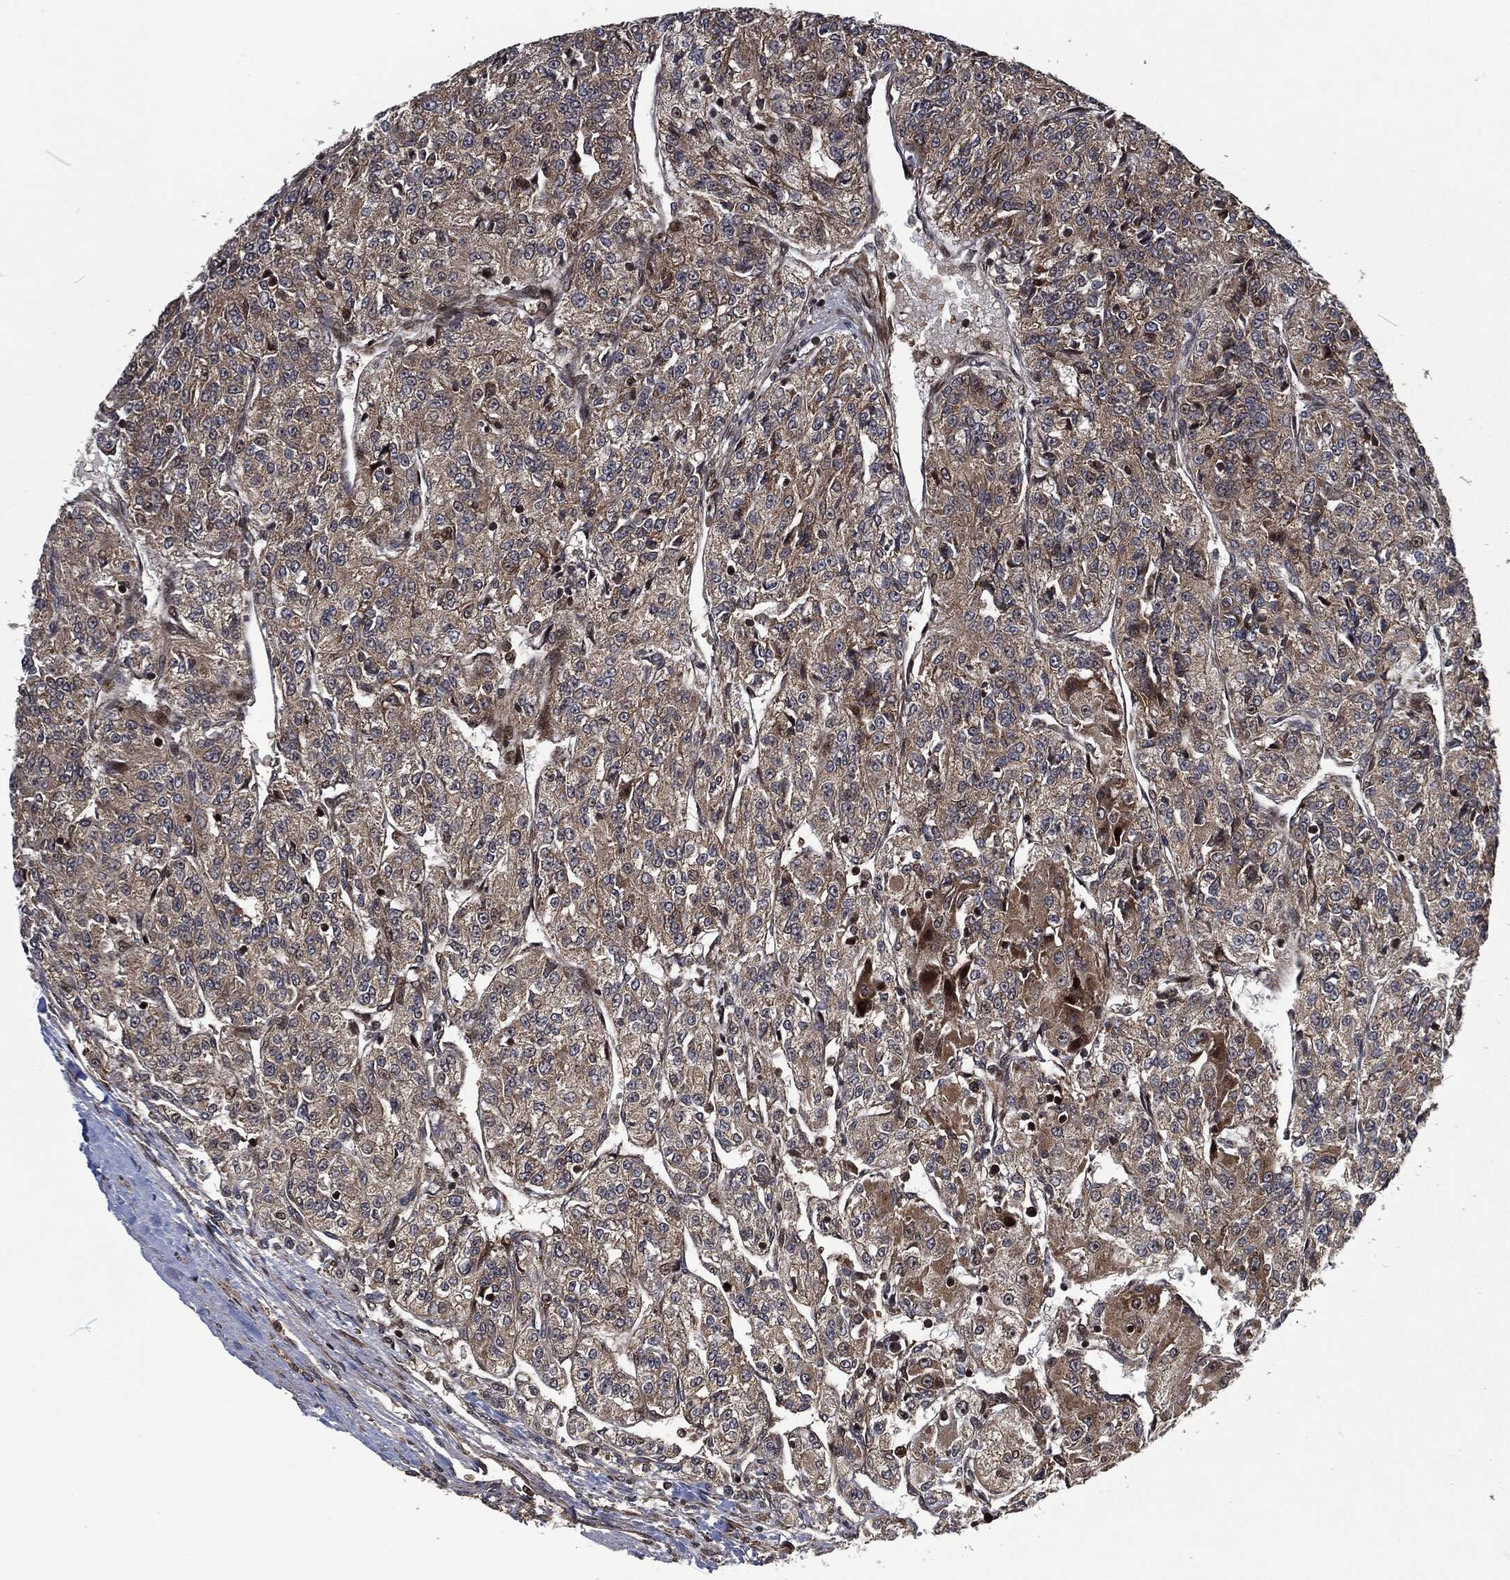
{"staining": {"intensity": "weak", "quantity": "25%-75%", "location": "cytoplasmic/membranous"}, "tissue": "renal cancer", "cell_type": "Tumor cells", "image_type": "cancer", "snomed": [{"axis": "morphology", "description": "Adenocarcinoma, NOS"}, {"axis": "topography", "description": "Kidney"}], "caption": "Protein analysis of renal cancer (adenocarcinoma) tissue displays weak cytoplasmic/membranous staining in about 25%-75% of tumor cells.", "gene": "CMPK2", "patient": {"sex": "female", "age": 63}}